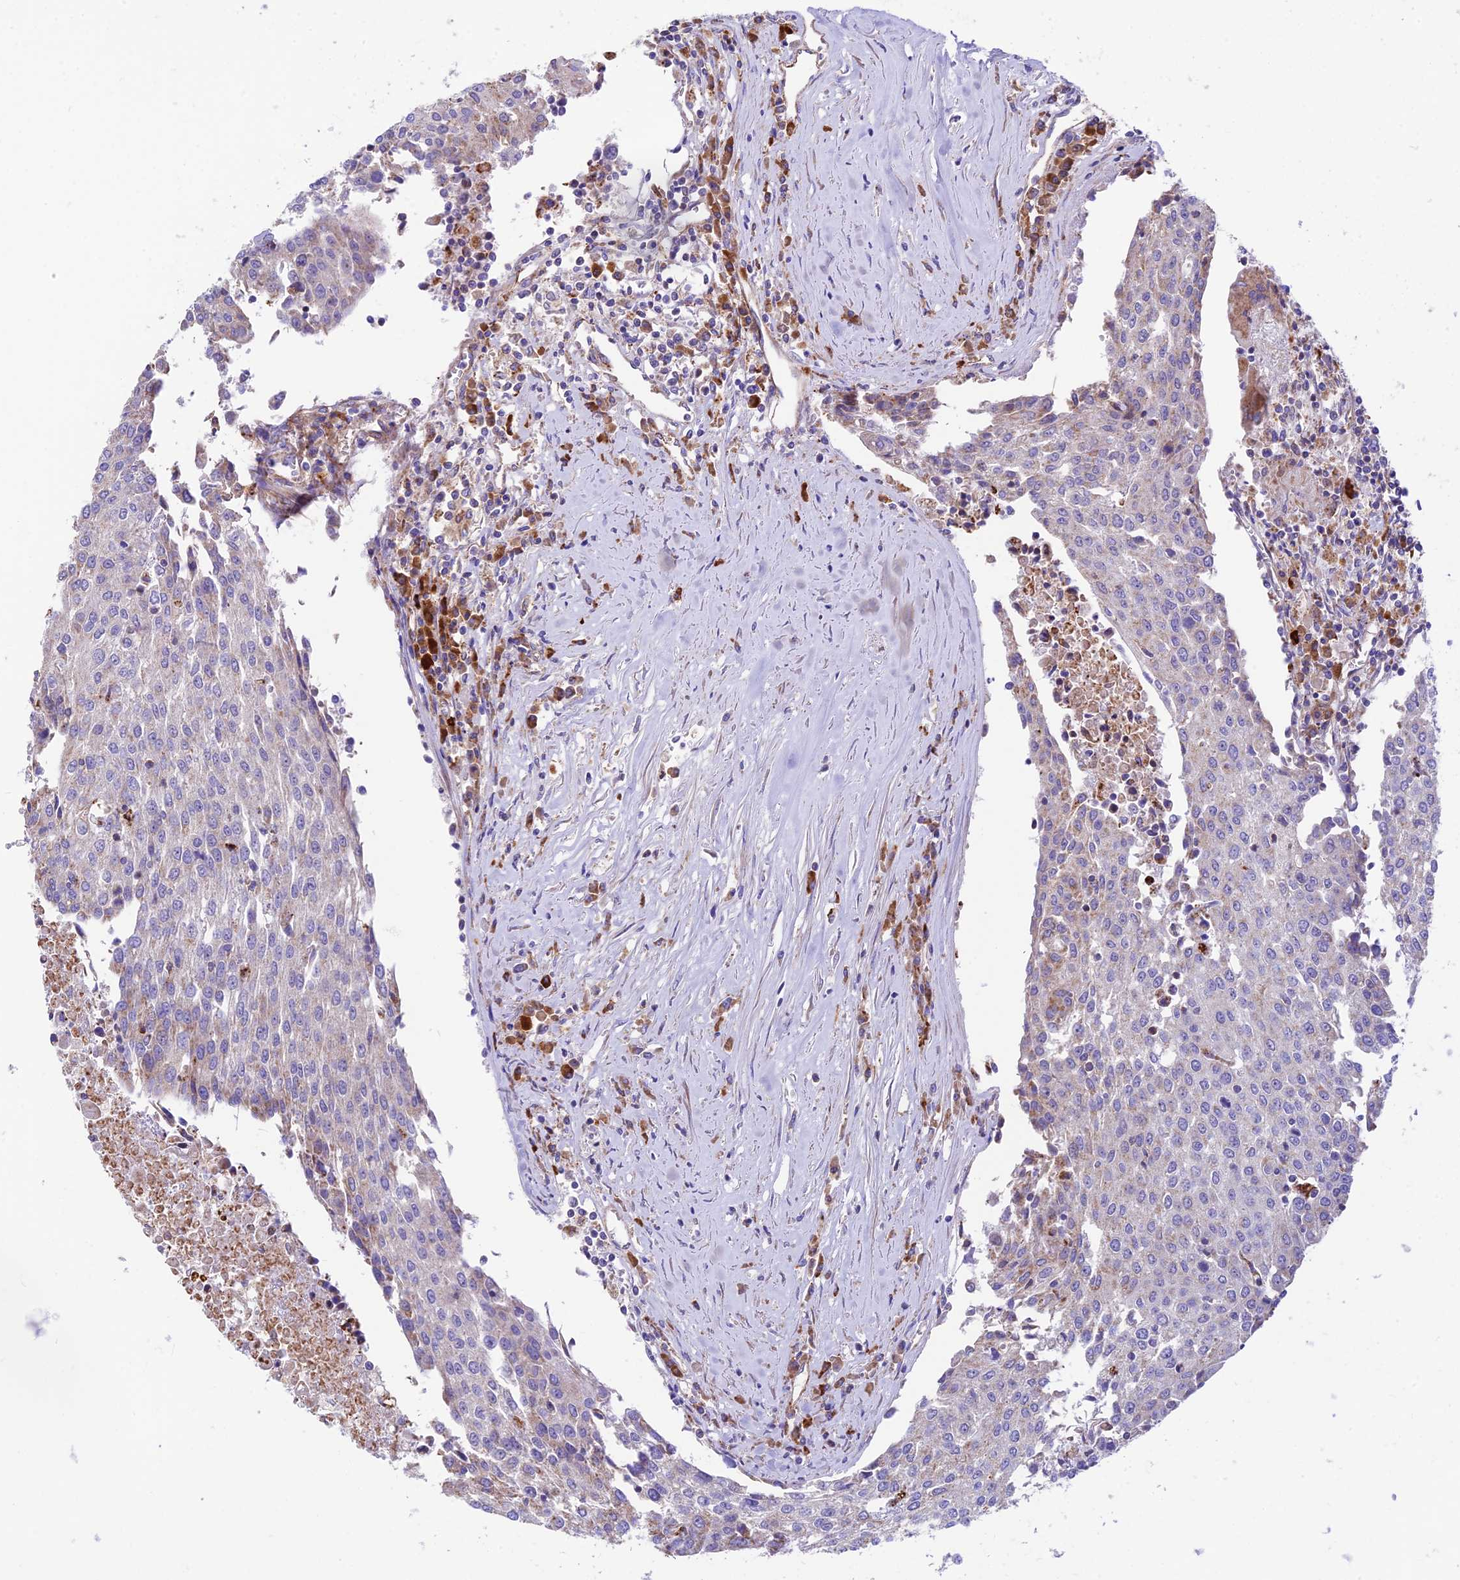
{"staining": {"intensity": "weak", "quantity": "<25%", "location": "cytoplasmic/membranous"}, "tissue": "urothelial cancer", "cell_type": "Tumor cells", "image_type": "cancer", "snomed": [{"axis": "morphology", "description": "Urothelial carcinoma, High grade"}, {"axis": "topography", "description": "Urinary bladder"}], "caption": "IHC photomicrograph of neoplastic tissue: high-grade urothelial carcinoma stained with DAB reveals no significant protein expression in tumor cells. The staining is performed using DAB brown chromogen with nuclei counter-stained in using hematoxylin.", "gene": "VPS13C", "patient": {"sex": "female", "age": 85}}